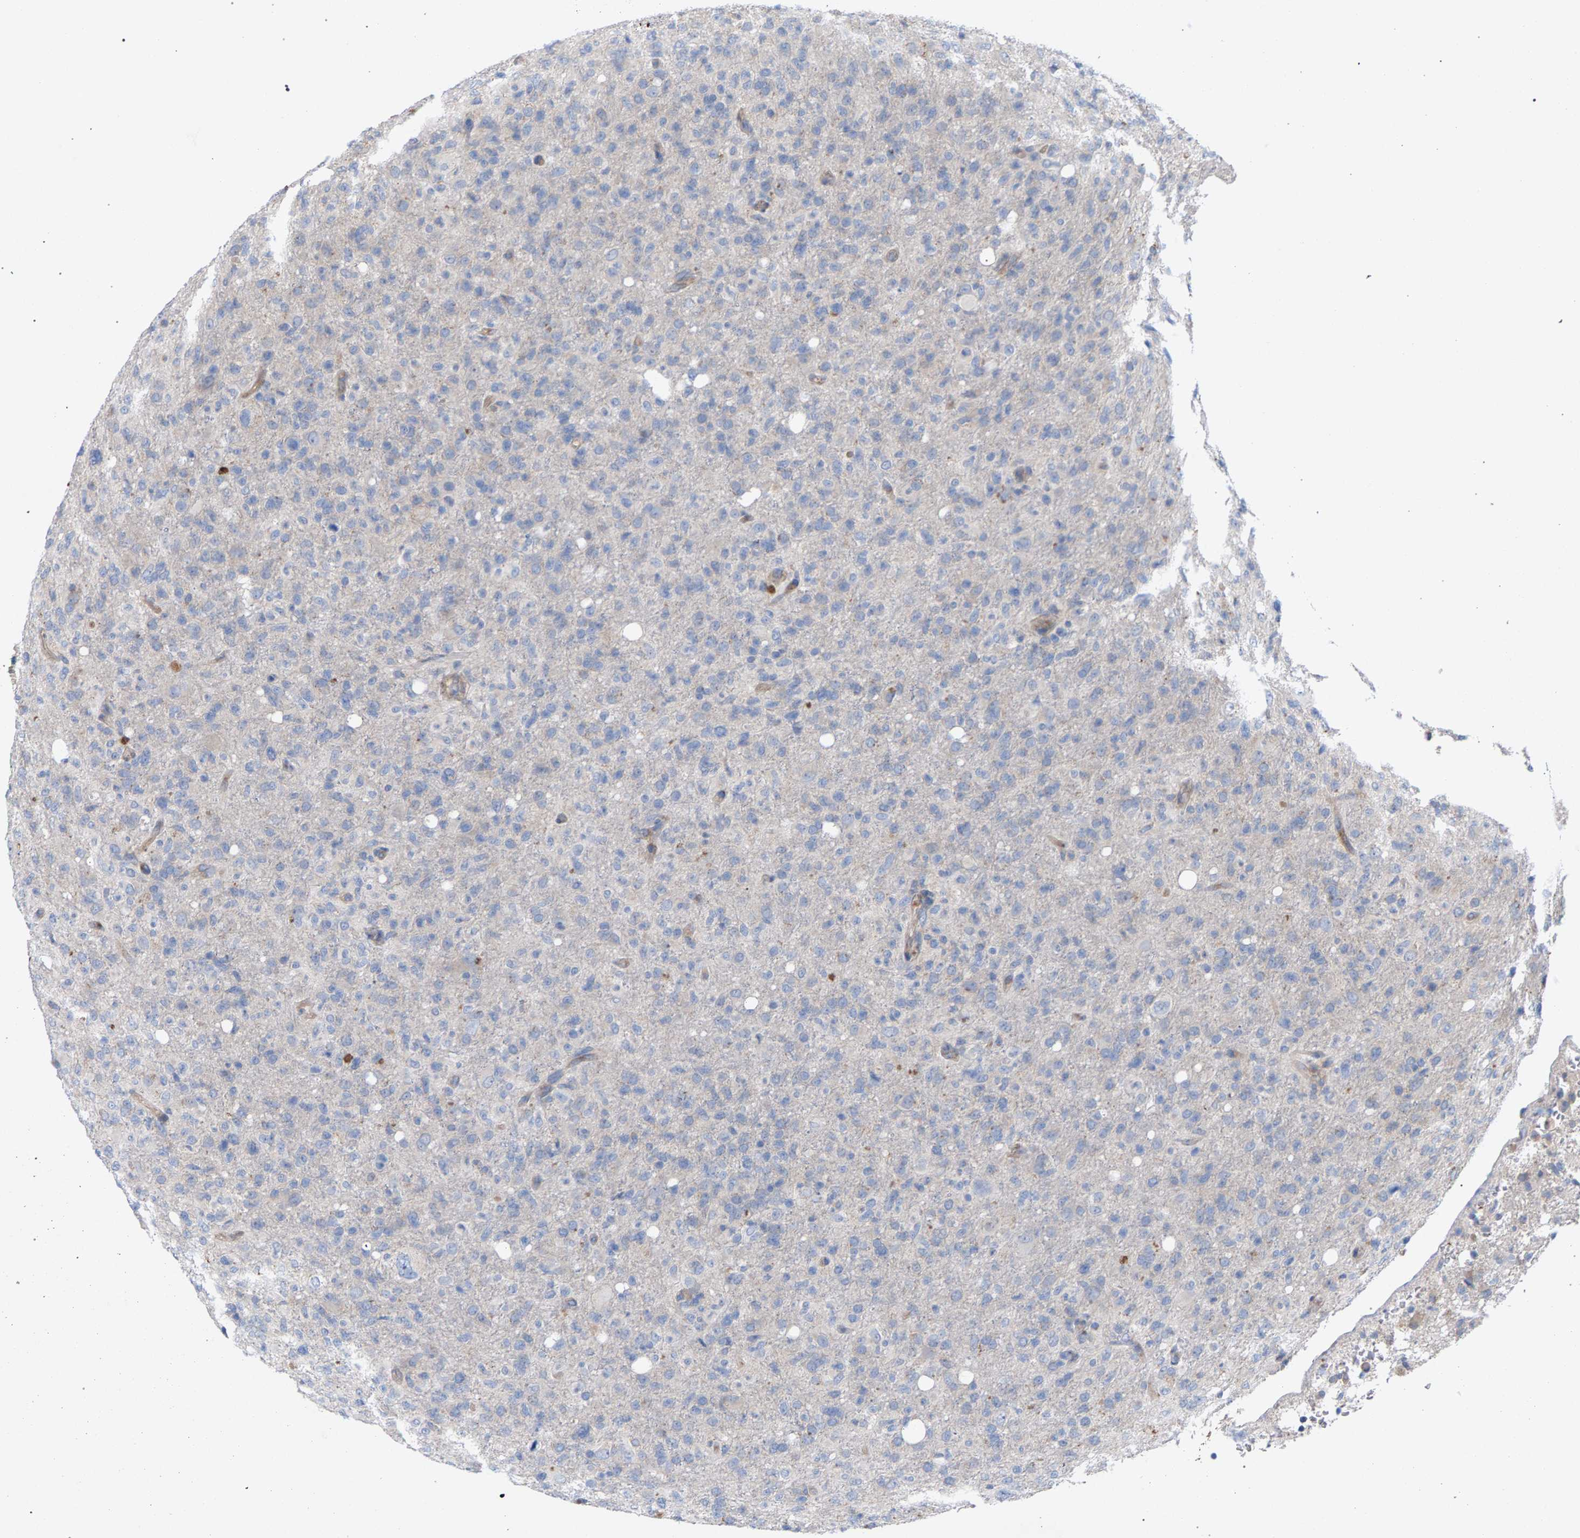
{"staining": {"intensity": "negative", "quantity": "none", "location": "none"}, "tissue": "glioma", "cell_type": "Tumor cells", "image_type": "cancer", "snomed": [{"axis": "morphology", "description": "Glioma, malignant, High grade"}, {"axis": "topography", "description": "Brain"}], "caption": "High power microscopy image of an immunohistochemistry (IHC) photomicrograph of high-grade glioma (malignant), revealing no significant expression in tumor cells.", "gene": "MAMDC2", "patient": {"sex": "female", "age": 57}}